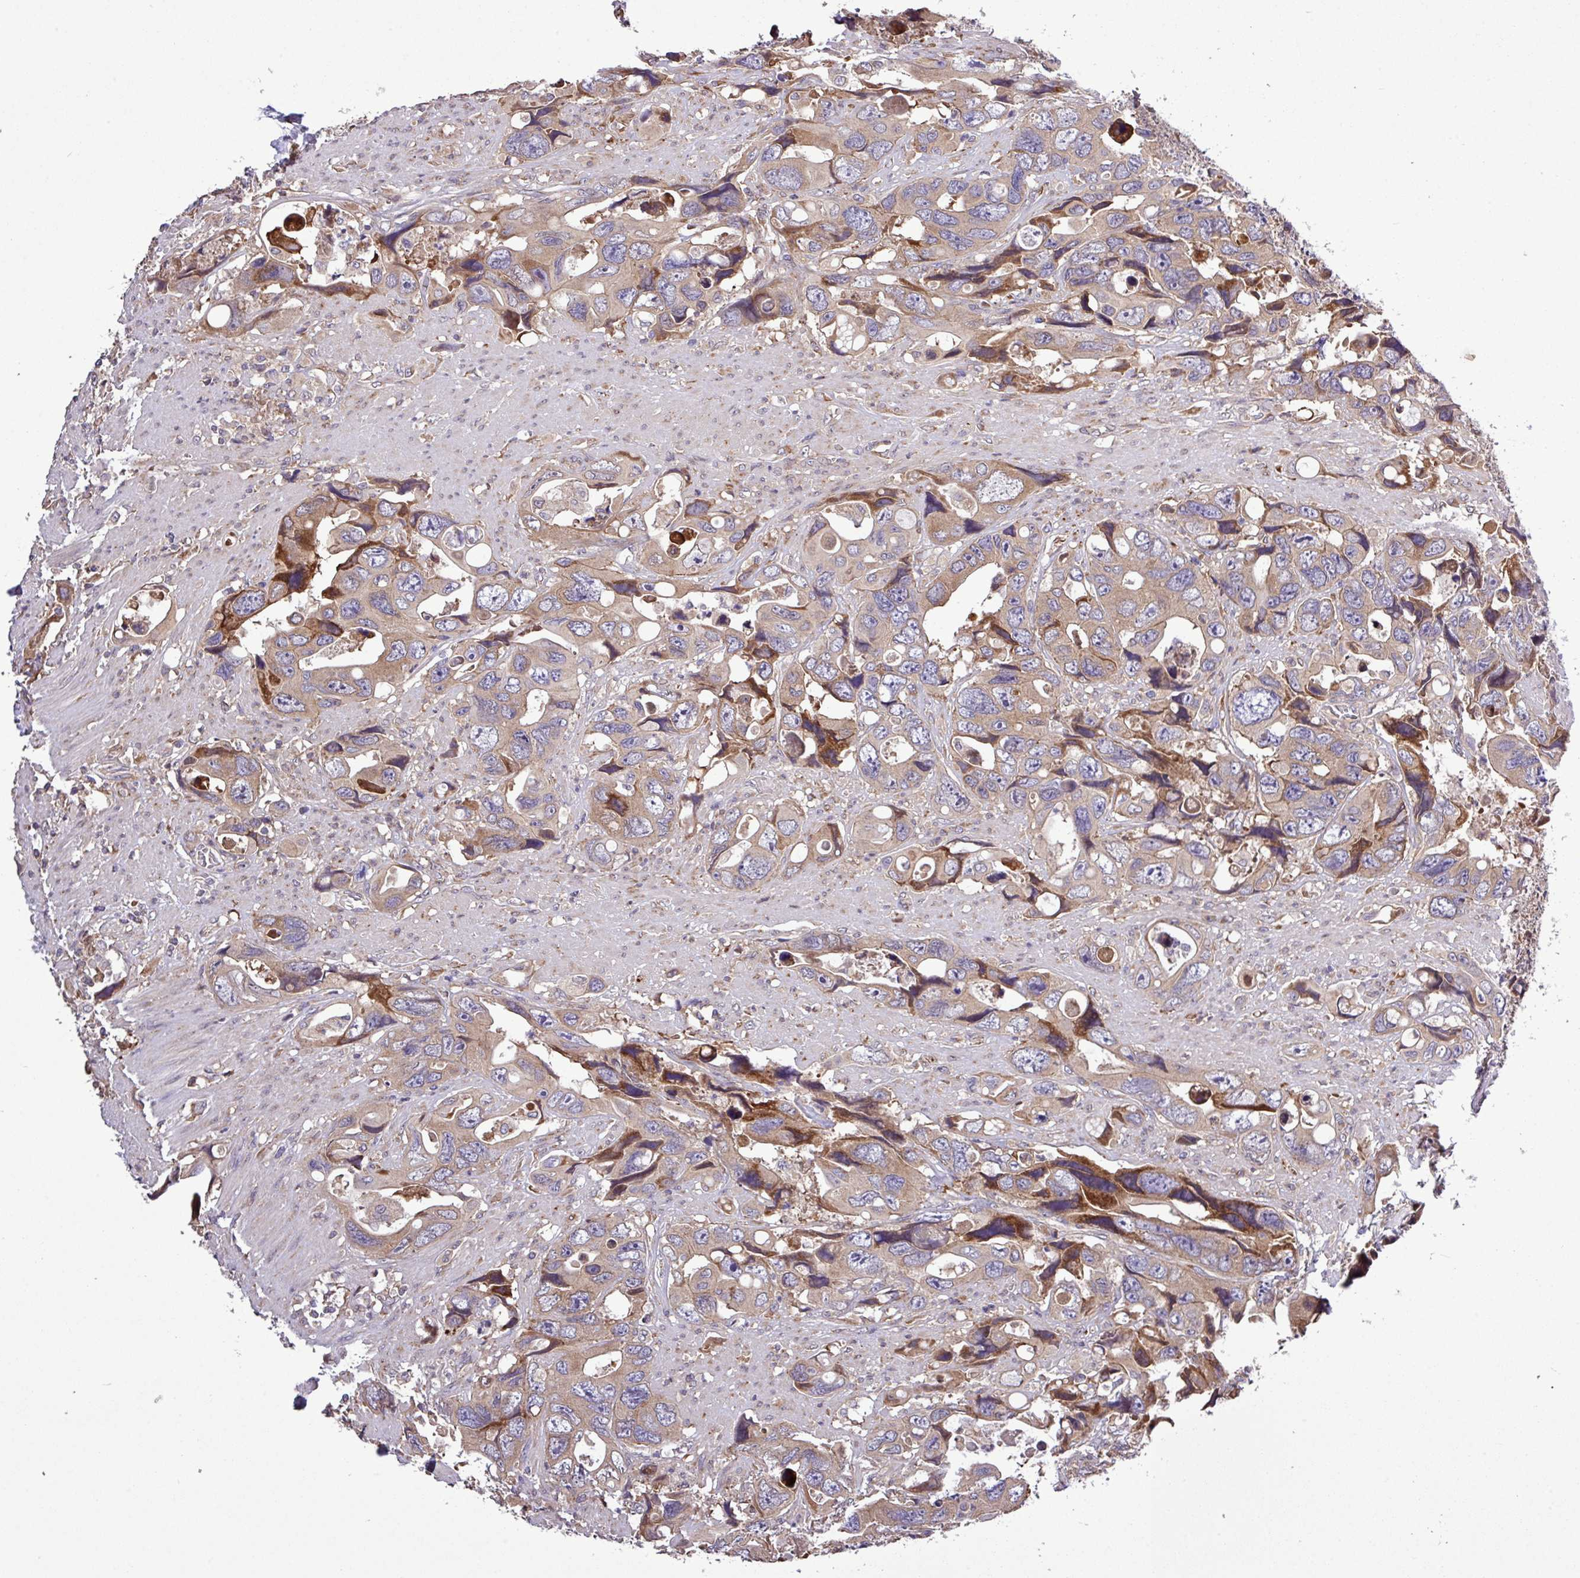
{"staining": {"intensity": "moderate", "quantity": "<25%", "location": "cytoplasmic/membranous"}, "tissue": "colorectal cancer", "cell_type": "Tumor cells", "image_type": "cancer", "snomed": [{"axis": "morphology", "description": "Adenocarcinoma, NOS"}, {"axis": "topography", "description": "Rectum"}], "caption": "A brown stain highlights moderate cytoplasmic/membranous staining of a protein in colorectal cancer (adenocarcinoma) tumor cells.", "gene": "MEGF6", "patient": {"sex": "male", "age": 57}}